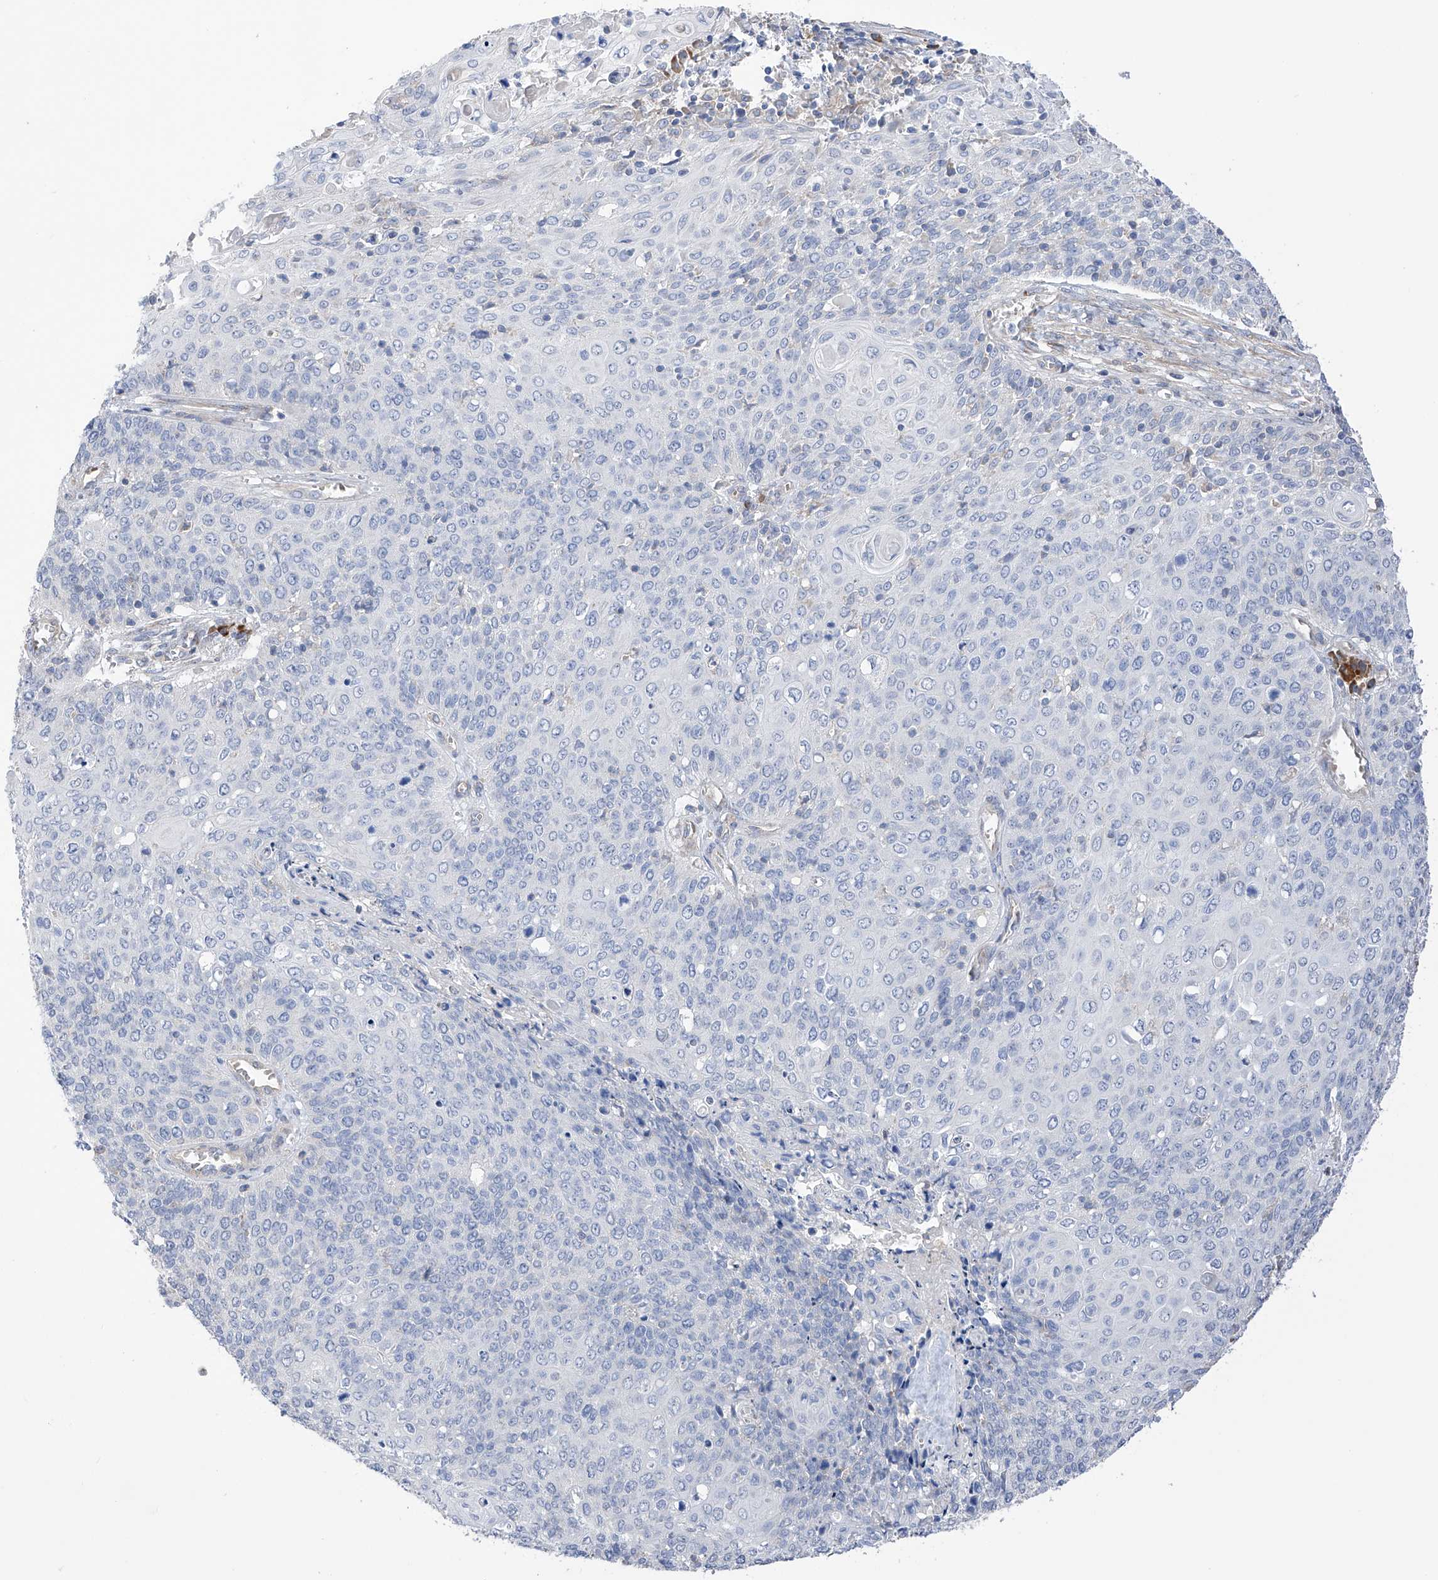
{"staining": {"intensity": "negative", "quantity": "none", "location": "none"}, "tissue": "cervical cancer", "cell_type": "Tumor cells", "image_type": "cancer", "snomed": [{"axis": "morphology", "description": "Squamous cell carcinoma, NOS"}, {"axis": "topography", "description": "Cervix"}], "caption": "The immunohistochemistry (IHC) image has no significant staining in tumor cells of squamous cell carcinoma (cervical) tissue.", "gene": "NFATC4", "patient": {"sex": "female", "age": 39}}